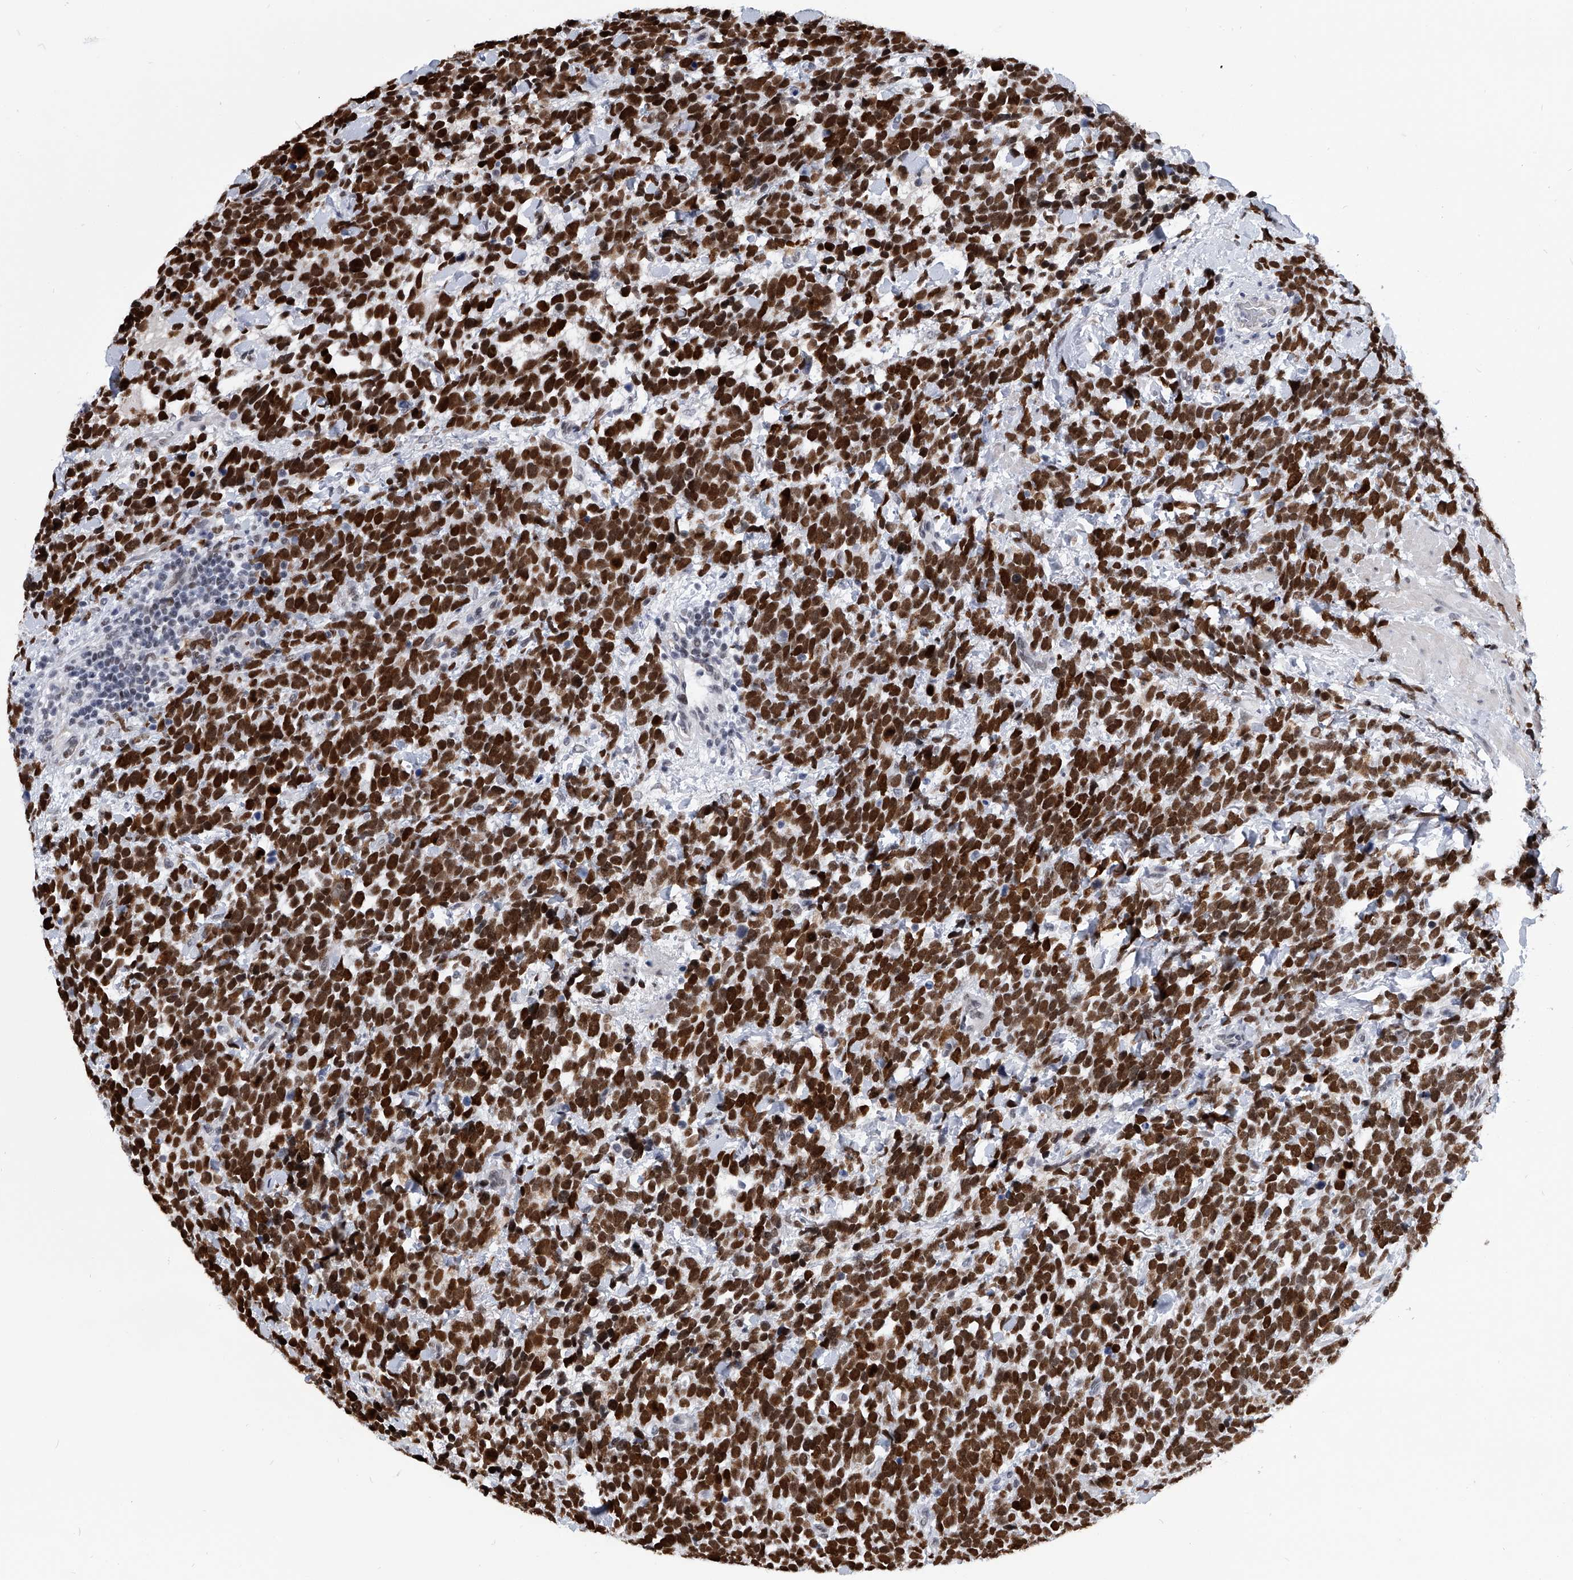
{"staining": {"intensity": "strong", "quantity": ">75%", "location": "nuclear"}, "tissue": "urothelial cancer", "cell_type": "Tumor cells", "image_type": "cancer", "snomed": [{"axis": "morphology", "description": "Urothelial carcinoma, High grade"}, {"axis": "topography", "description": "Urinary bladder"}], "caption": "Tumor cells reveal strong nuclear positivity in approximately >75% of cells in urothelial cancer.", "gene": "SIM2", "patient": {"sex": "female", "age": 82}}